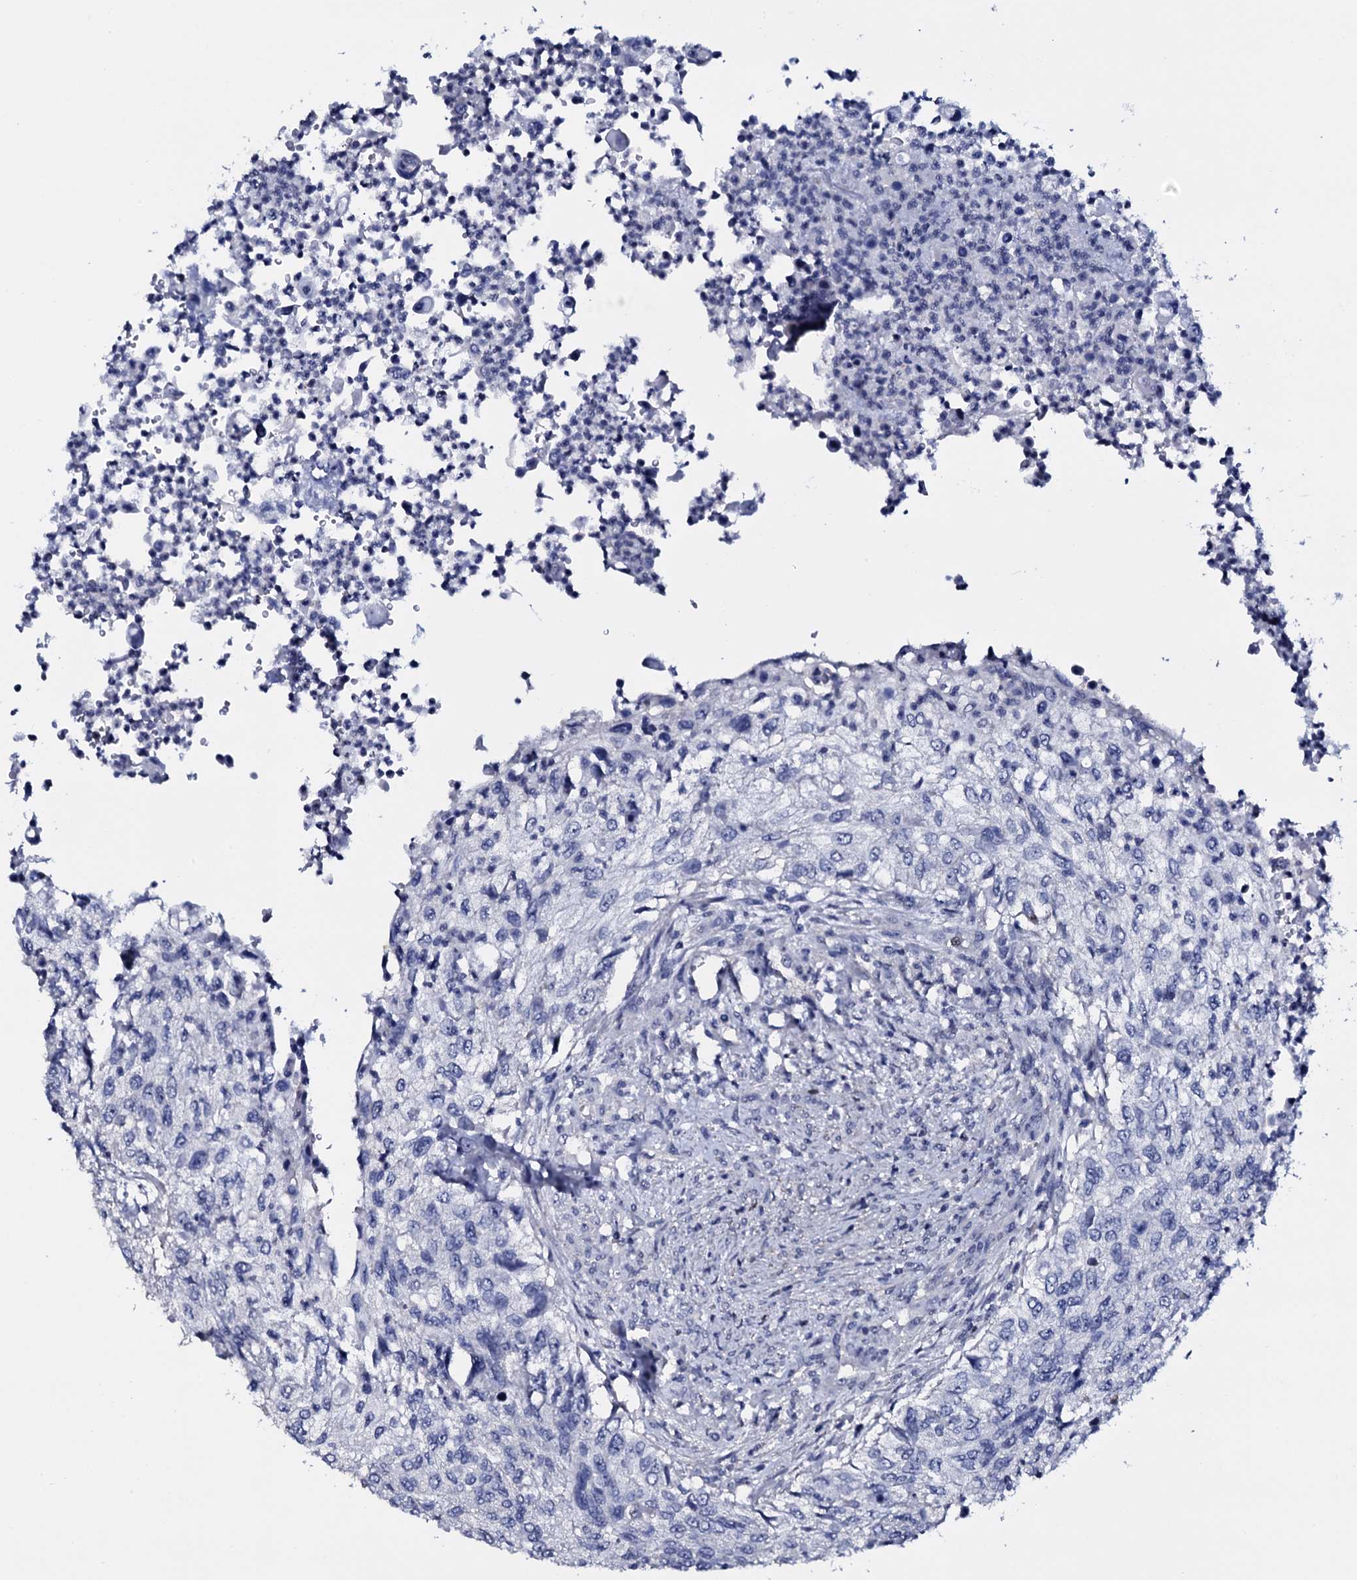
{"staining": {"intensity": "negative", "quantity": "none", "location": "none"}, "tissue": "urothelial cancer", "cell_type": "Tumor cells", "image_type": "cancer", "snomed": [{"axis": "morphology", "description": "Urothelial carcinoma, High grade"}, {"axis": "topography", "description": "Urinary bladder"}], "caption": "Immunohistochemical staining of high-grade urothelial carcinoma reveals no significant staining in tumor cells.", "gene": "NPM2", "patient": {"sex": "female", "age": 60}}